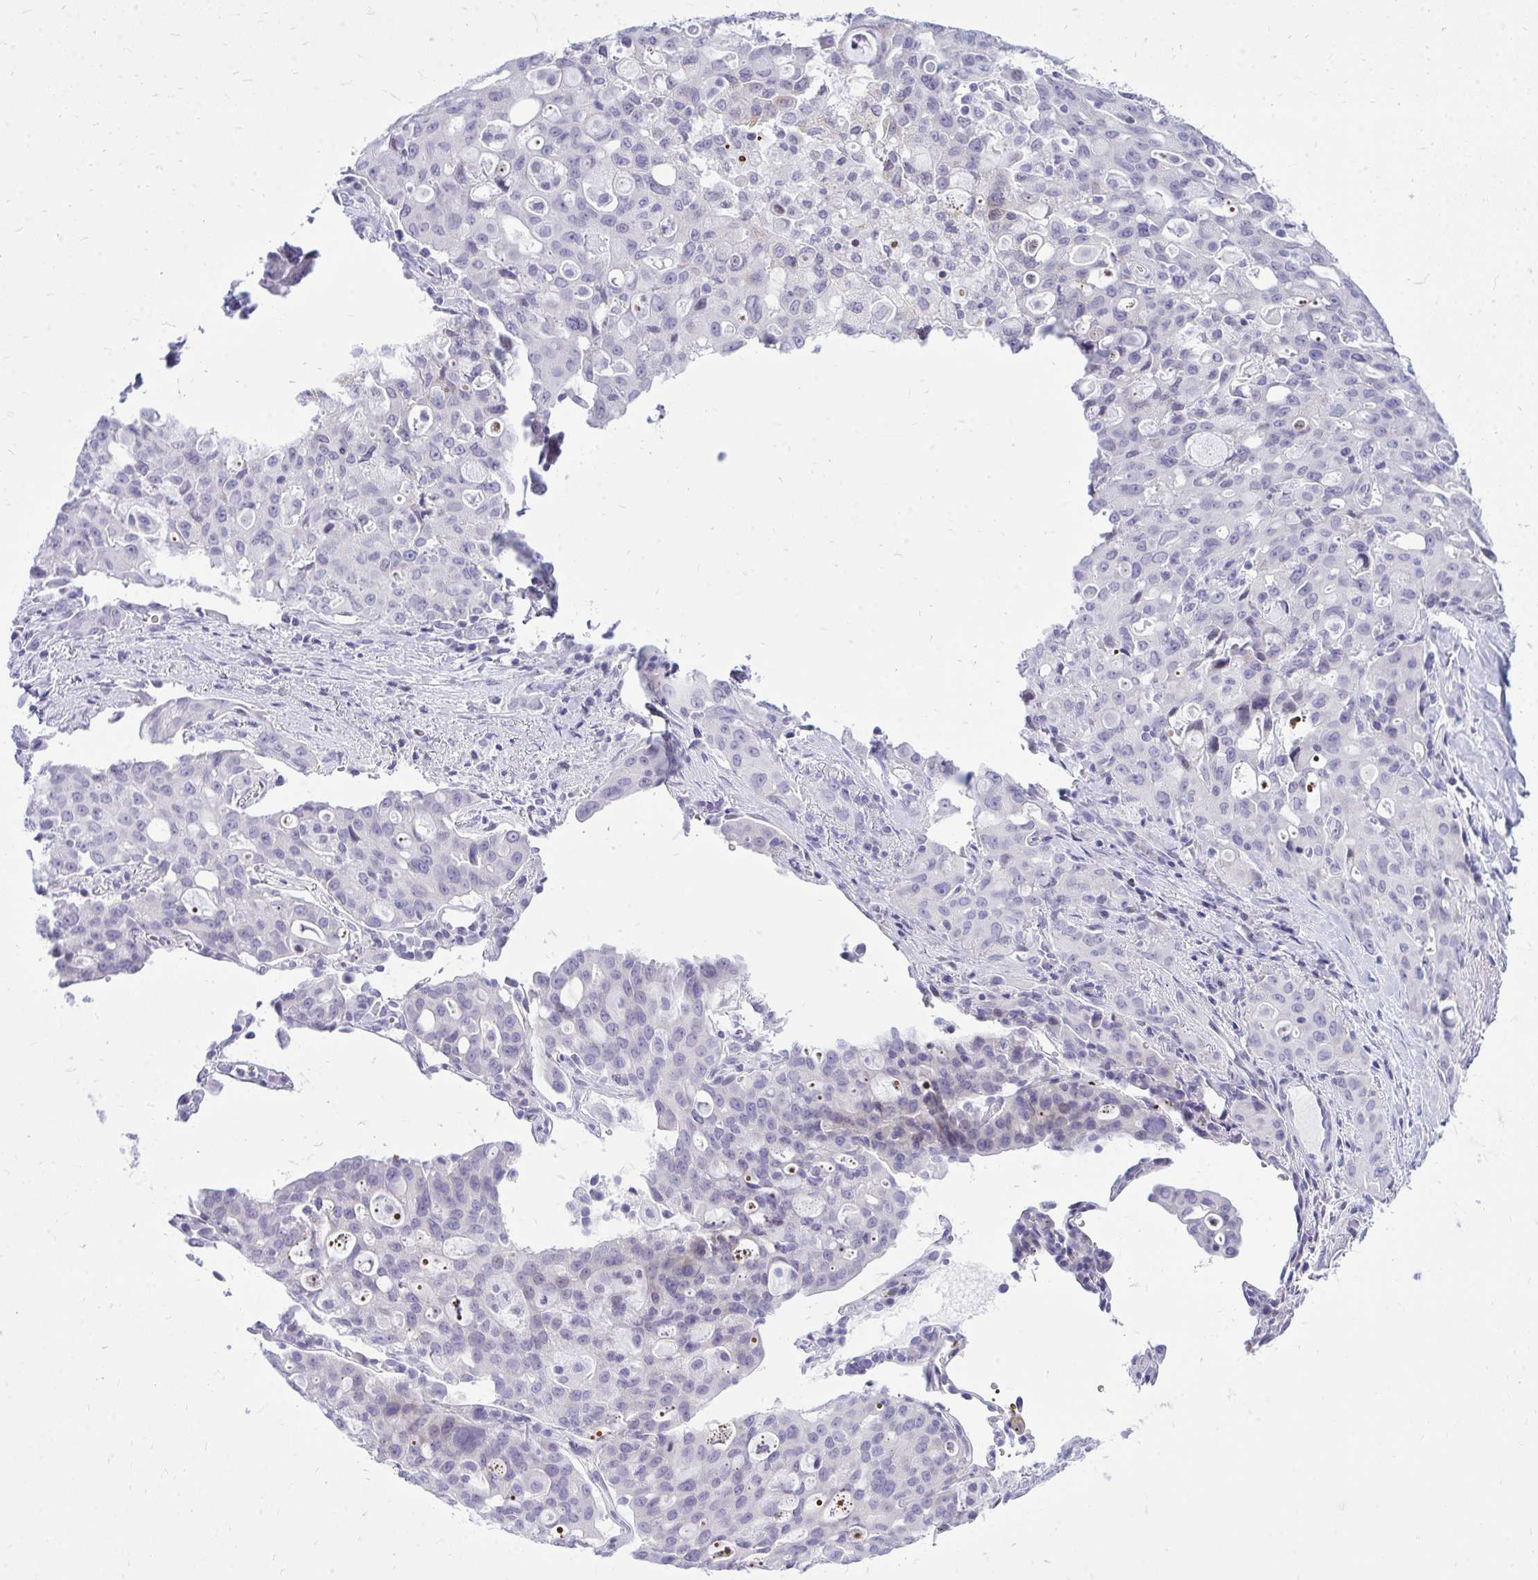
{"staining": {"intensity": "negative", "quantity": "none", "location": "none"}, "tissue": "lung cancer", "cell_type": "Tumor cells", "image_type": "cancer", "snomed": [{"axis": "morphology", "description": "Adenocarcinoma, NOS"}, {"axis": "topography", "description": "Lung"}], "caption": "An image of human lung cancer (adenocarcinoma) is negative for staining in tumor cells.", "gene": "GABRA1", "patient": {"sex": "female", "age": 44}}